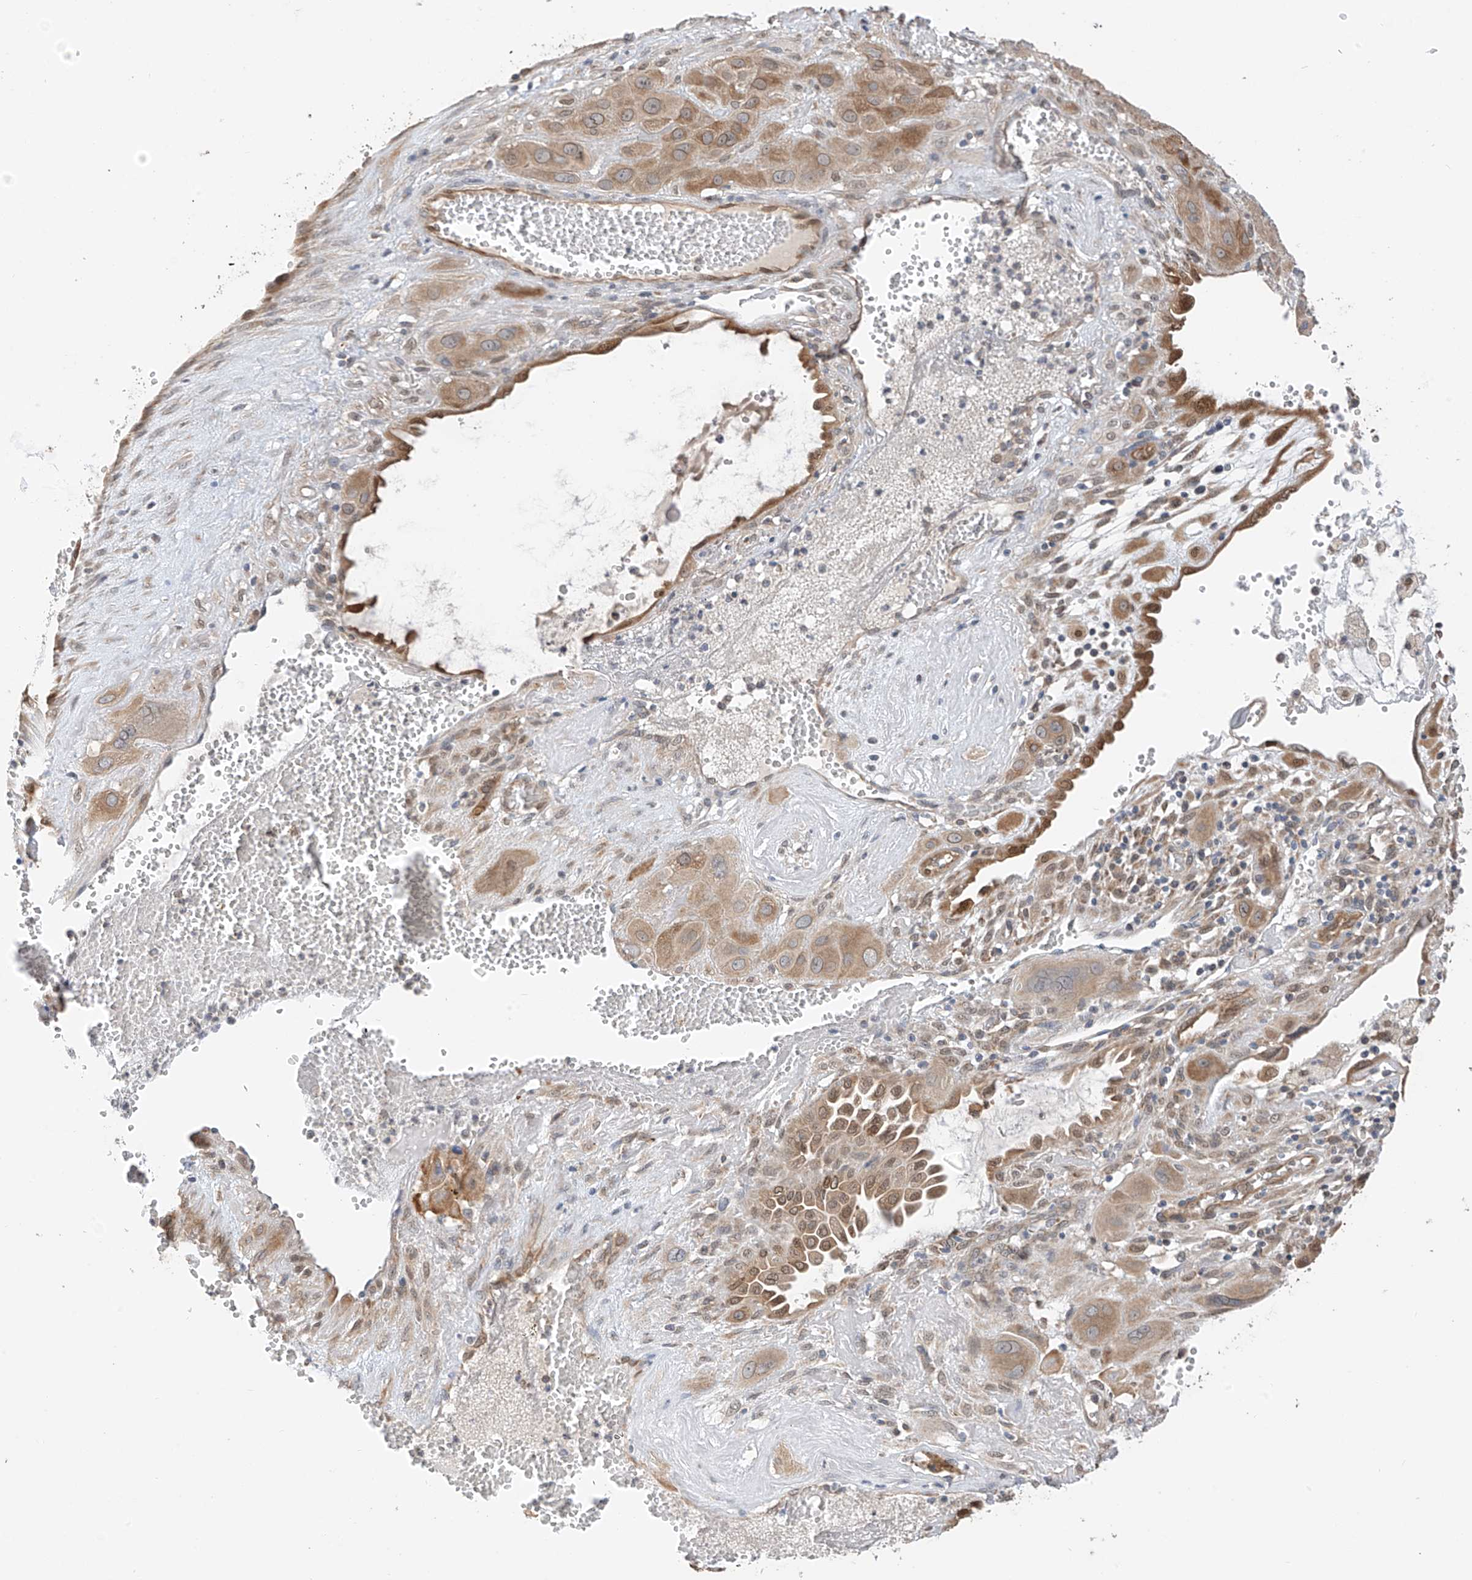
{"staining": {"intensity": "moderate", "quantity": ">75%", "location": "cytoplasmic/membranous"}, "tissue": "cervical cancer", "cell_type": "Tumor cells", "image_type": "cancer", "snomed": [{"axis": "morphology", "description": "Squamous cell carcinoma, NOS"}, {"axis": "topography", "description": "Cervix"}], "caption": "A high-resolution micrograph shows immunohistochemistry (IHC) staining of cervical cancer (squamous cell carcinoma), which shows moderate cytoplasmic/membranous positivity in approximately >75% of tumor cells.", "gene": "PPA2", "patient": {"sex": "female", "age": 34}}